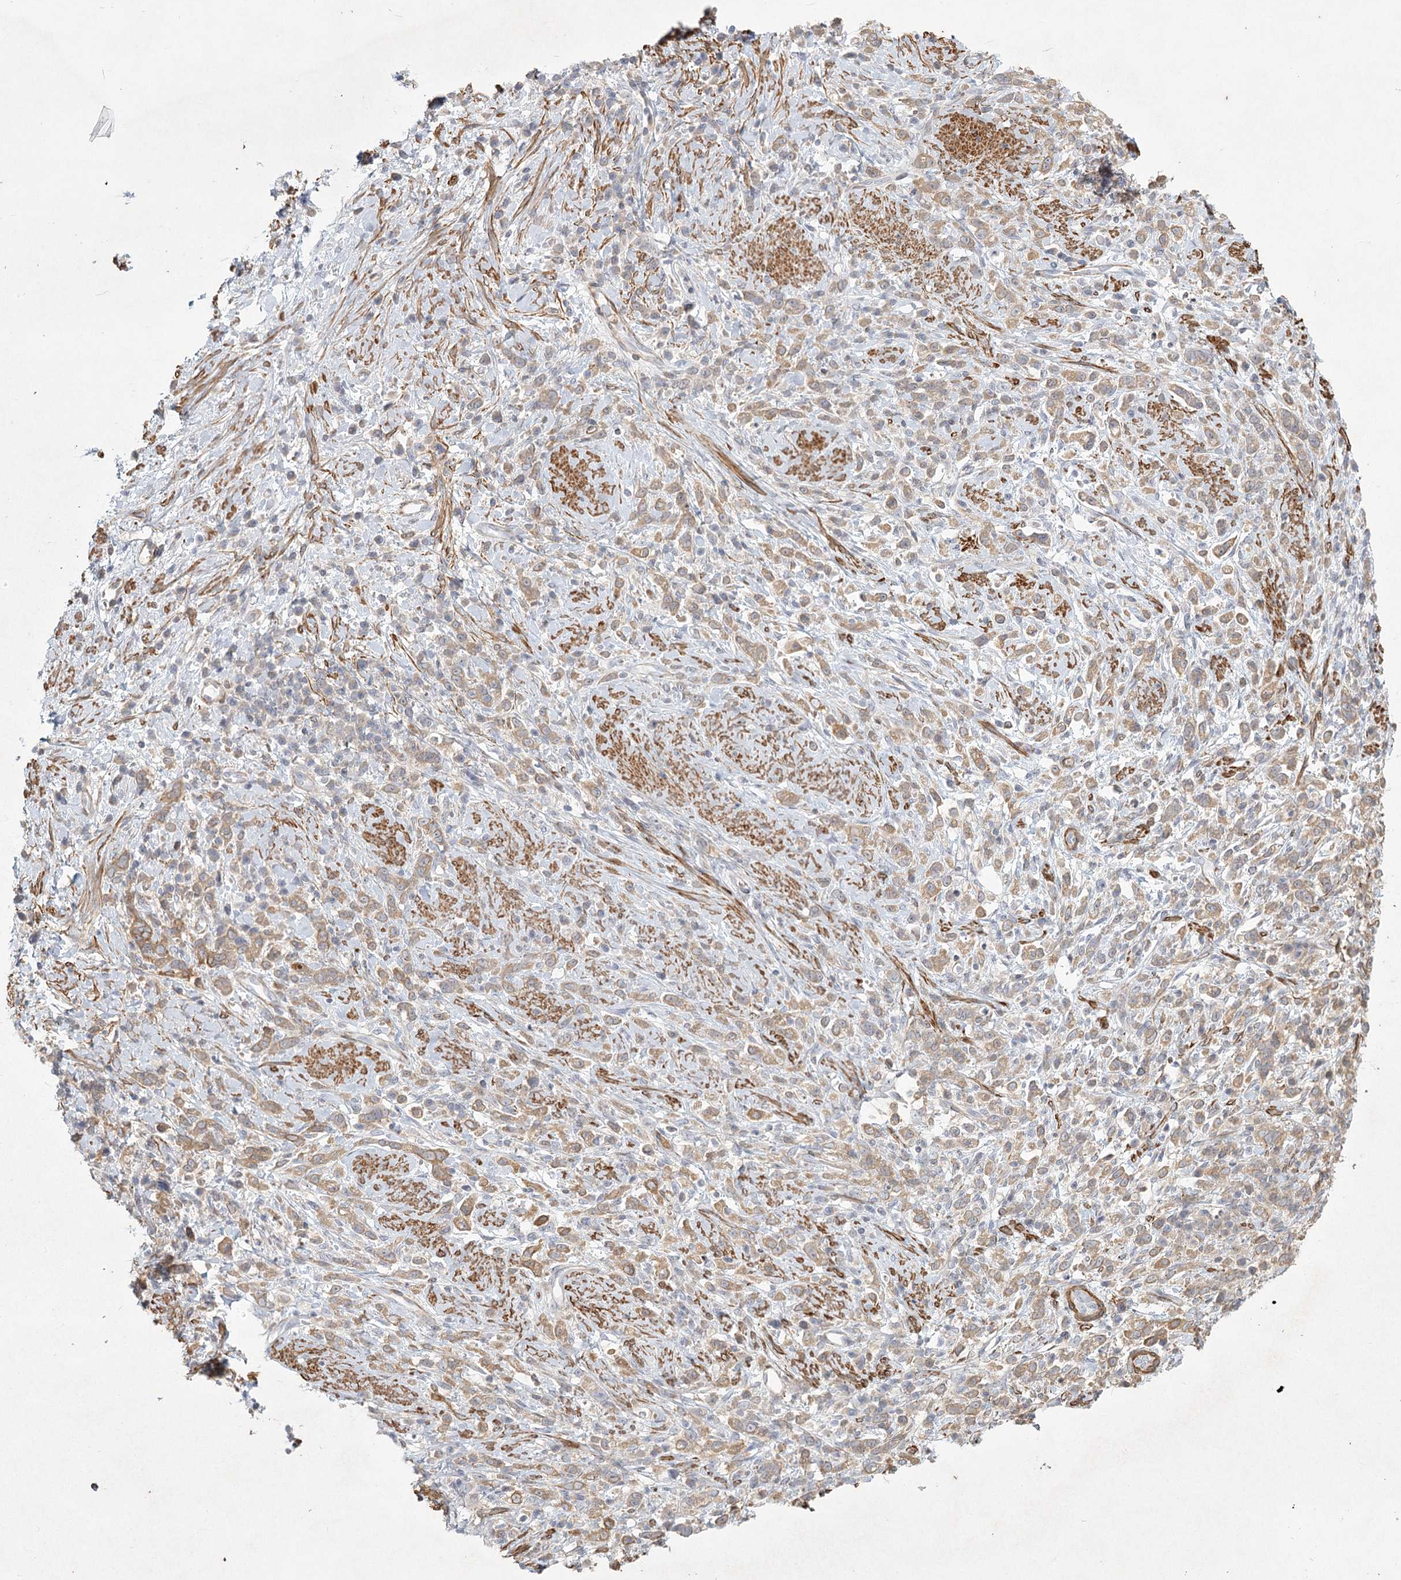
{"staining": {"intensity": "weak", "quantity": ">75%", "location": "cytoplasmic/membranous"}, "tissue": "stomach cancer", "cell_type": "Tumor cells", "image_type": "cancer", "snomed": [{"axis": "morphology", "description": "Adenocarcinoma, NOS"}, {"axis": "topography", "description": "Stomach"}], "caption": "A micrograph showing weak cytoplasmic/membranous staining in approximately >75% of tumor cells in adenocarcinoma (stomach), as visualized by brown immunohistochemical staining.", "gene": "INPP4B", "patient": {"sex": "female", "age": 60}}